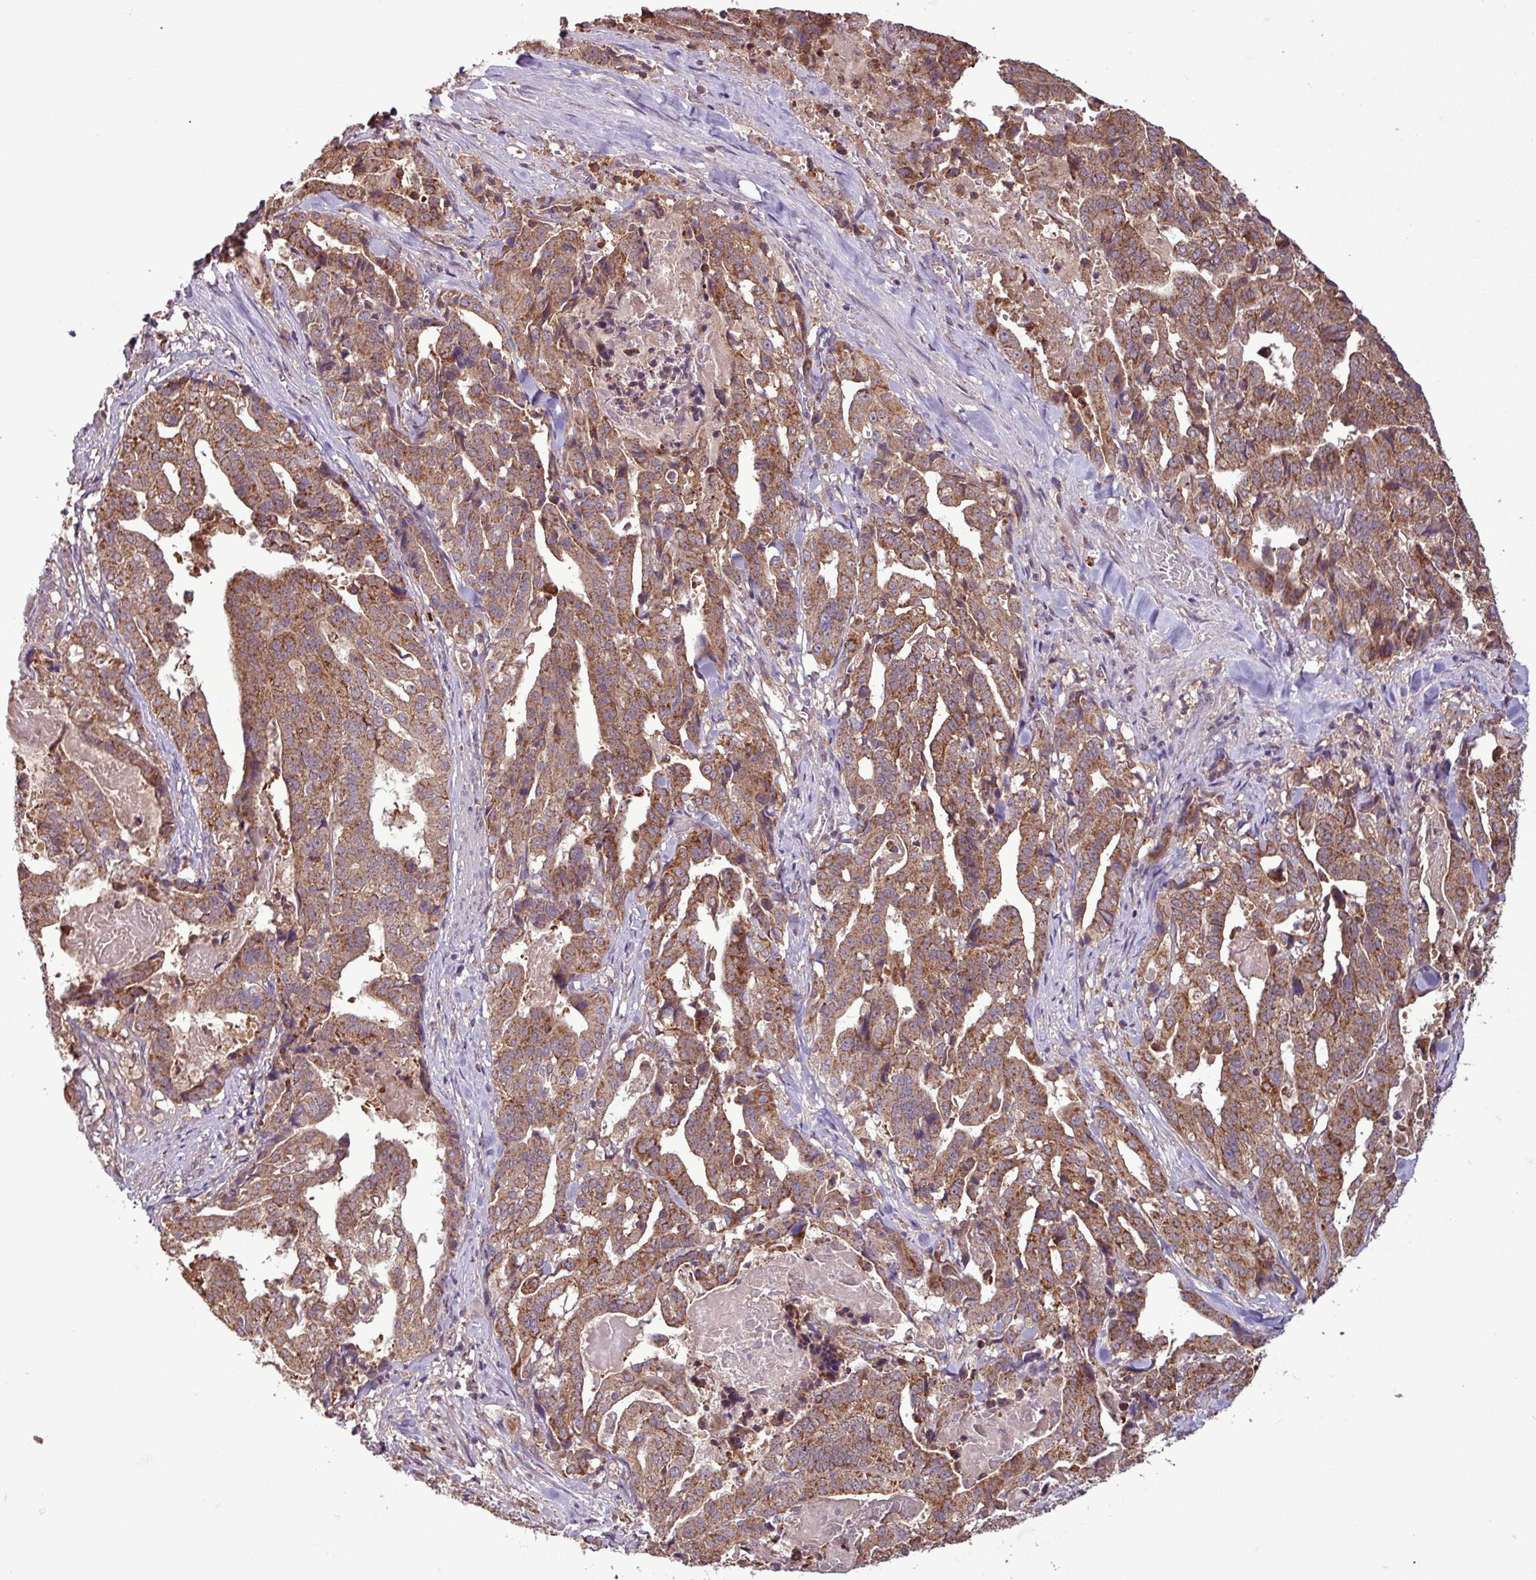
{"staining": {"intensity": "moderate", "quantity": ">75%", "location": "cytoplasmic/membranous"}, "tissue": "stomach cancer", "cell_type": "Tumor cells", "image_type": "cancer", "snomed": [{"axis": "morphology", "description": "Adenocarcinoma, NOS"}, {"axis": "topography", "description": "Stomach"}], "caption": "Stomach cancer stained with a brown dye reveals moderate cytoplasmic/membranous positive positivity in about >75% of tumor cells.", "gene": "MCTP2", "patient": {"sex": "male", "age": 48}}